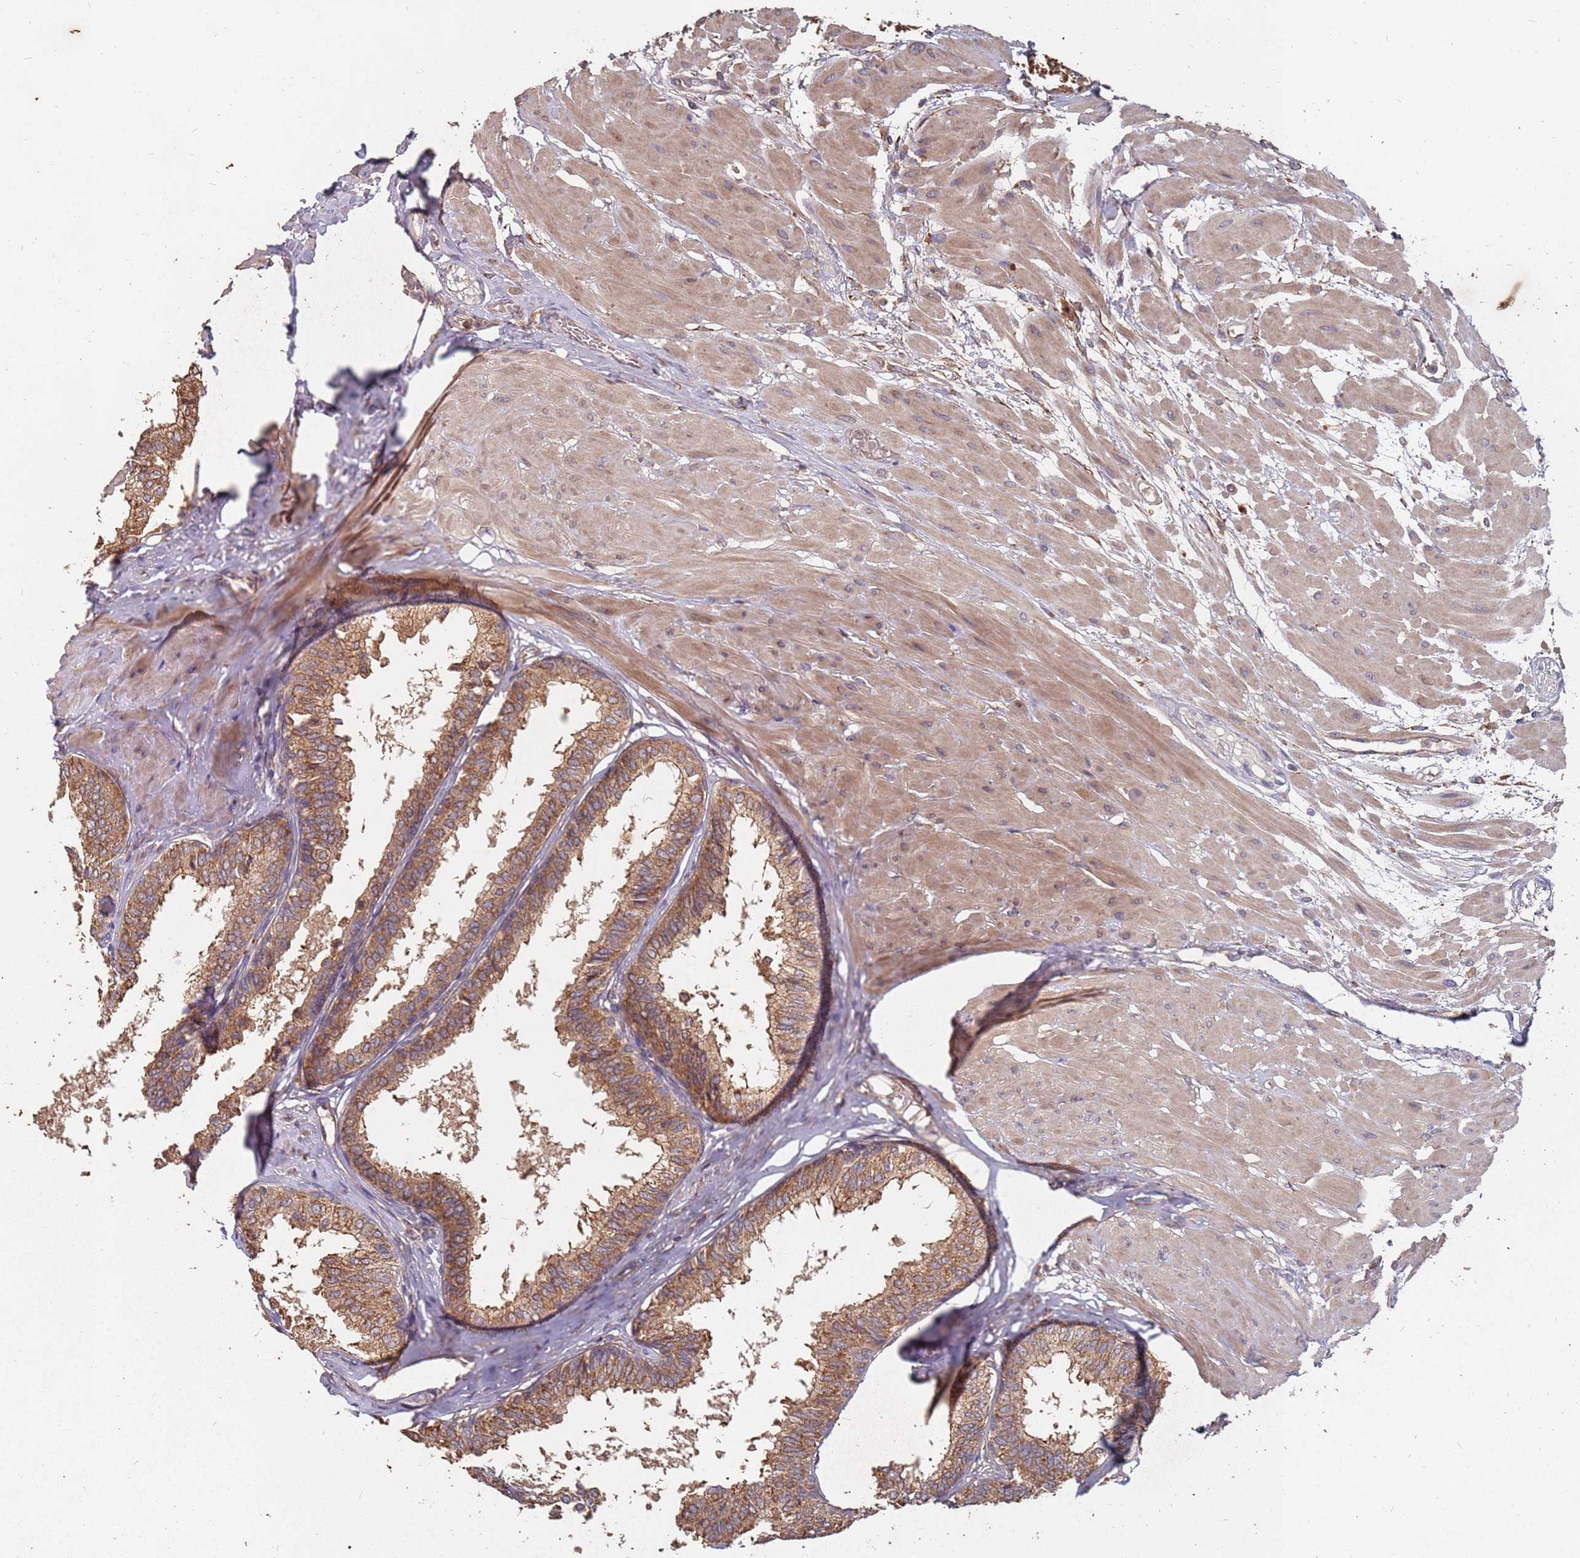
{"staining": {"intensity": "moderate", "quantity": "25%-75%", "location": "cytoplasmic/membranous"}, "tissue": "prostate", "cell_type": "Glandular cells", "image_type": "normal", "snomed": [{"axis": "morphology", "description": "Normal tissue, NOS"}, {"axis": "topography", "description": "Prostate"}], "caption": "This photomicrograph exhibits immunohistochemistry (IHC) staining of unremarkable prostate, with medium moderate cytoplasmic/membranous expression in about 25%-75% of glandular cells.", "gene": "ATG5", "patient": {"sex": "male", "age": 48}}